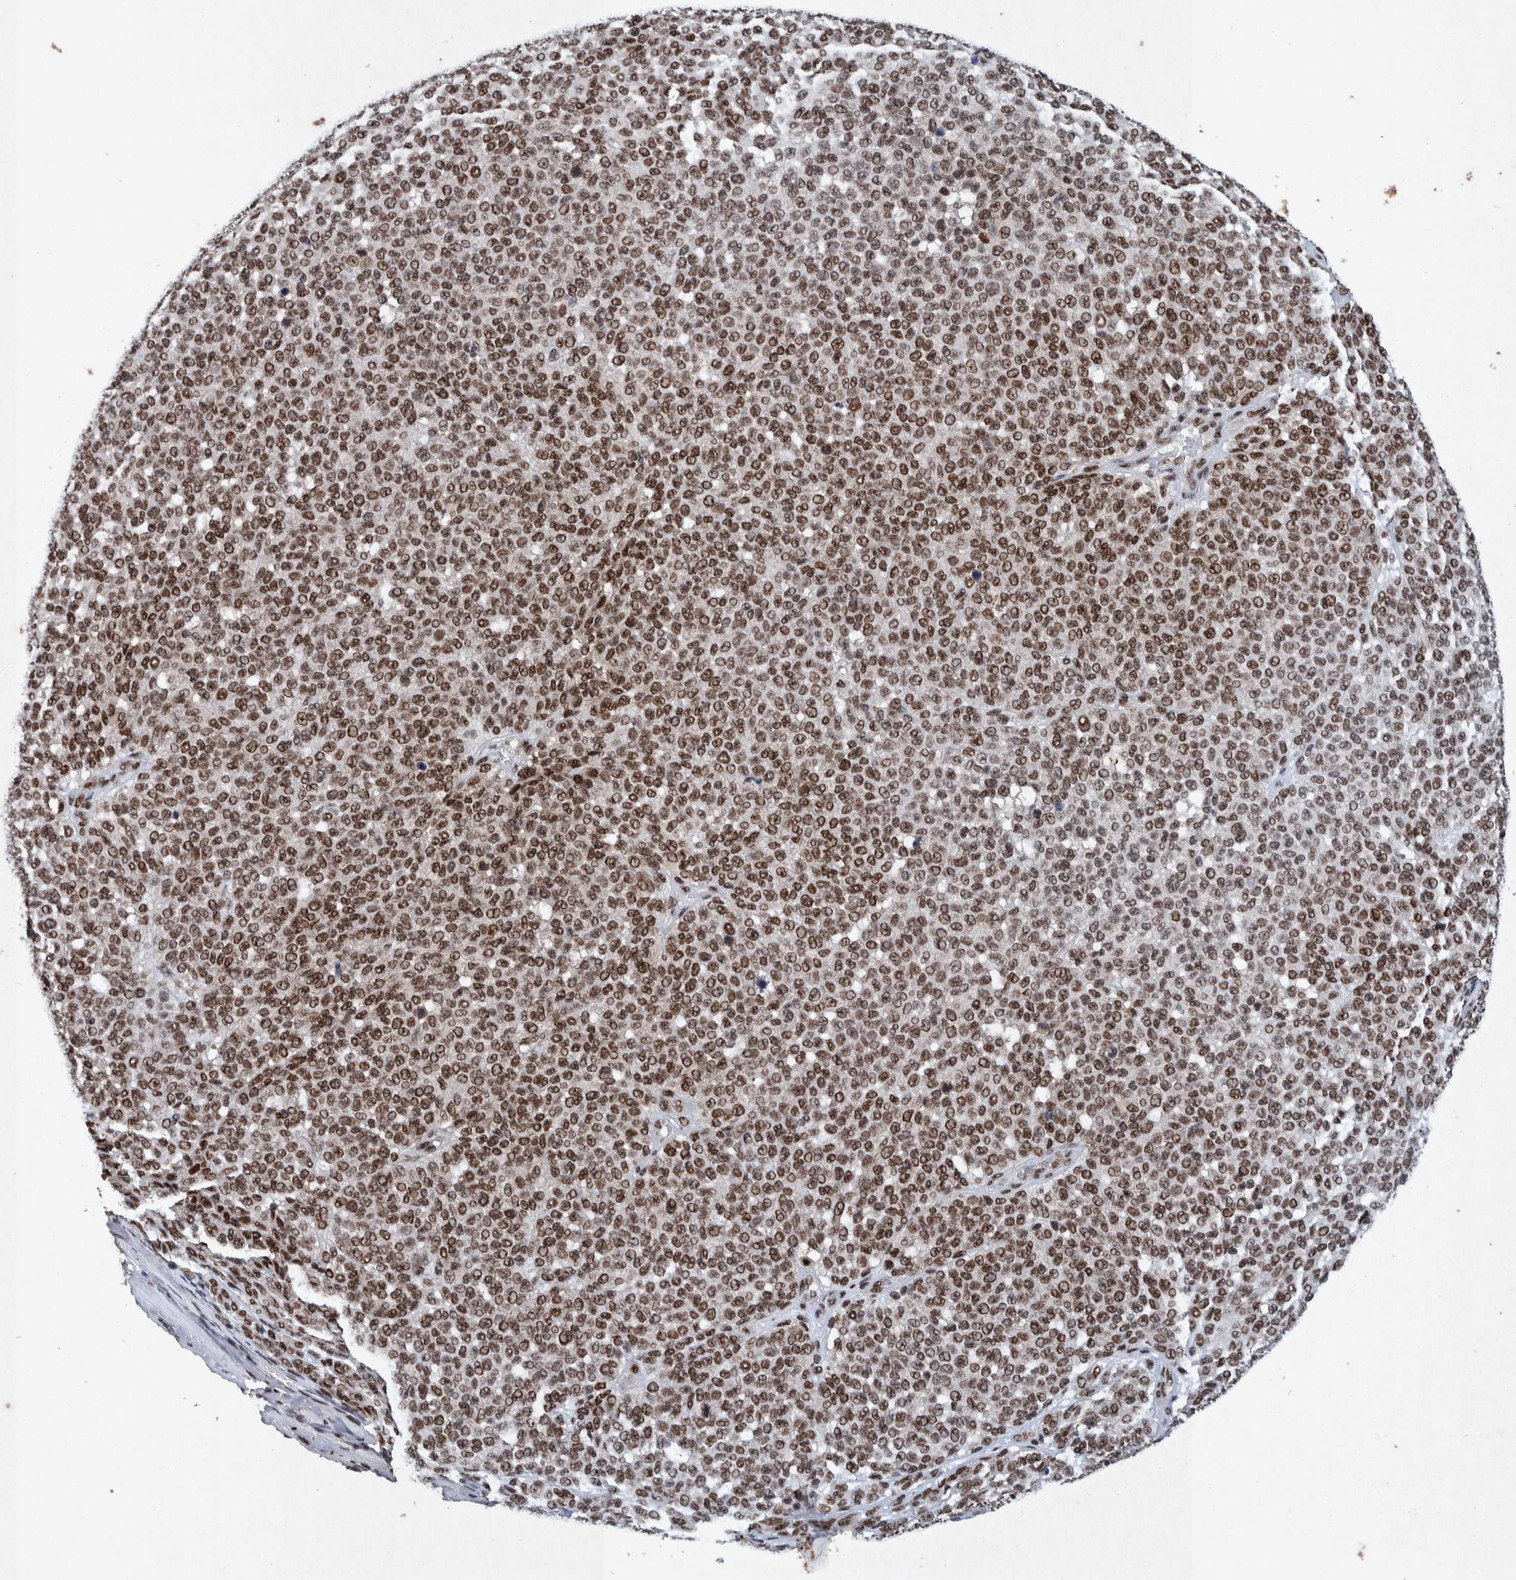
{"staining": {"intensity": "strong", "quantity": ">75%", "location": "nuclear"}, "tissue": "melanoma", "cell_type": "Tumor cells", "image_type": "cancer", "snomed": [{"axis": "morphology", "description": "Malignant melanoma, NOS"}, {"axis": "topography", "description": "Skin"}], "caption": "A brown stain shows strong nuclear positivity of a protein in human malignant melanoma tumor cells.", "gene": "TAF10", "patient": {"sex": "male", "age": 59}}